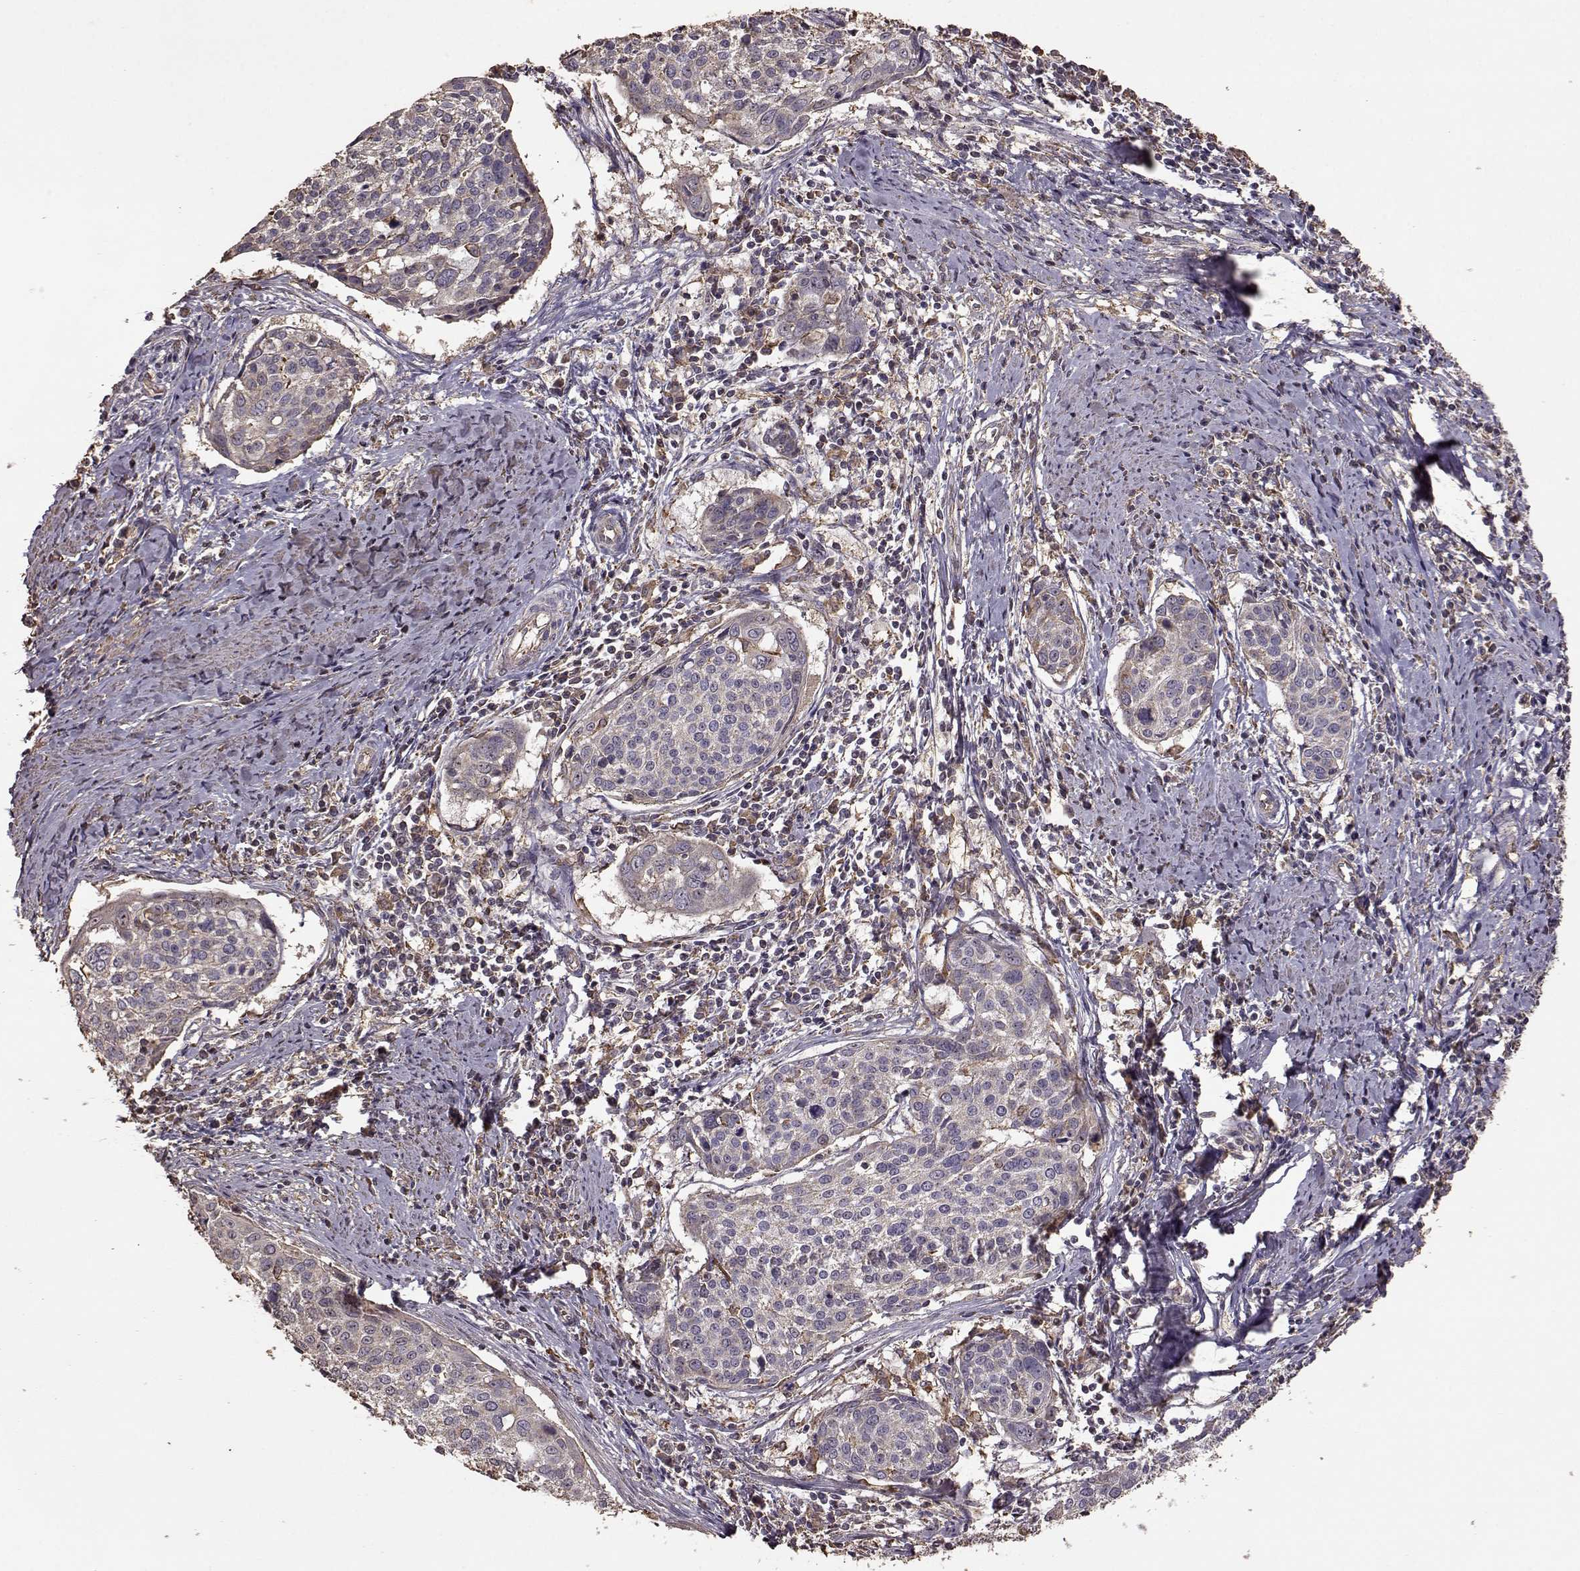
{"staining": {"intensity": "weak", "quantity": "<25%", "location": "cytoplasmic/membranous"}, "tissue": "cervical cancer", "cell_type": "Tumor cells", "image_type": "cancer", "snomed": [{"axis": "morphology", "description": "Squamous cell carcinoma, NOS"}, {"axis": "topography", "description": "Cervix"}], "caption": "Human cervical squamous cell carcinoma stained for a protein using IHC exhibits no staining in tumor cells.", "gene": "PTGES2", "patient": {"sex": "female", "age": 39}}